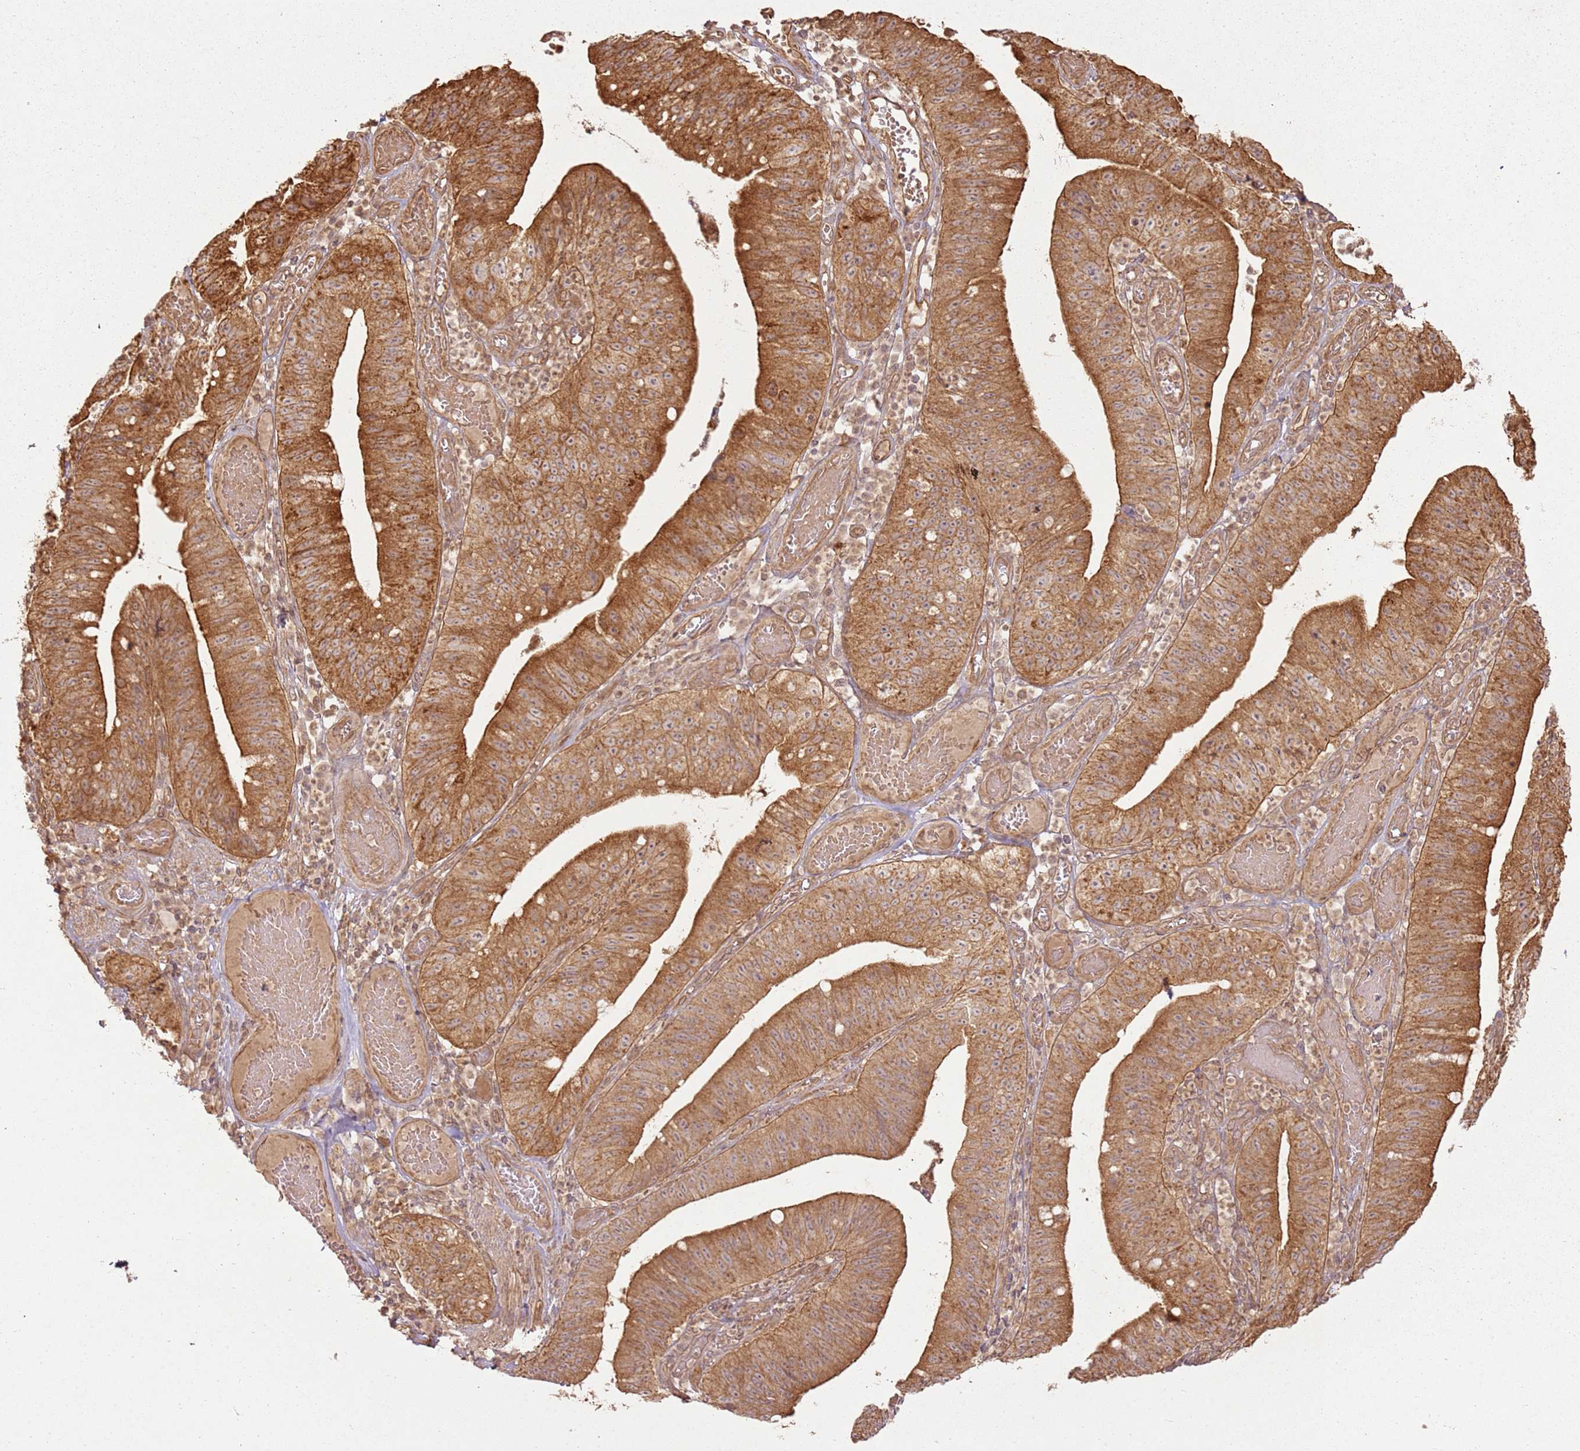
{"staining": {"intensity": "strong", "quantity": ">75%", "location": "cytoplasmic/membranous"}, "tissue": "stomach cancer", "cell_type": "Tumor cells", "image_type": "cancer", "snomed": [{"axis": "morphology", "description": "Adenocarcinoma, NOS"}, {"axis": "topography", "description": "Stomach"}], "caption": "Brown immunohistochemical staining in human stomach cancer (adenocarcinoma) displays strong cytoplasmic/membranous staining in approximately >75% of tumor cells.", "gene": "ZNF776", "patient": {"sex": "male", "age": 59}}